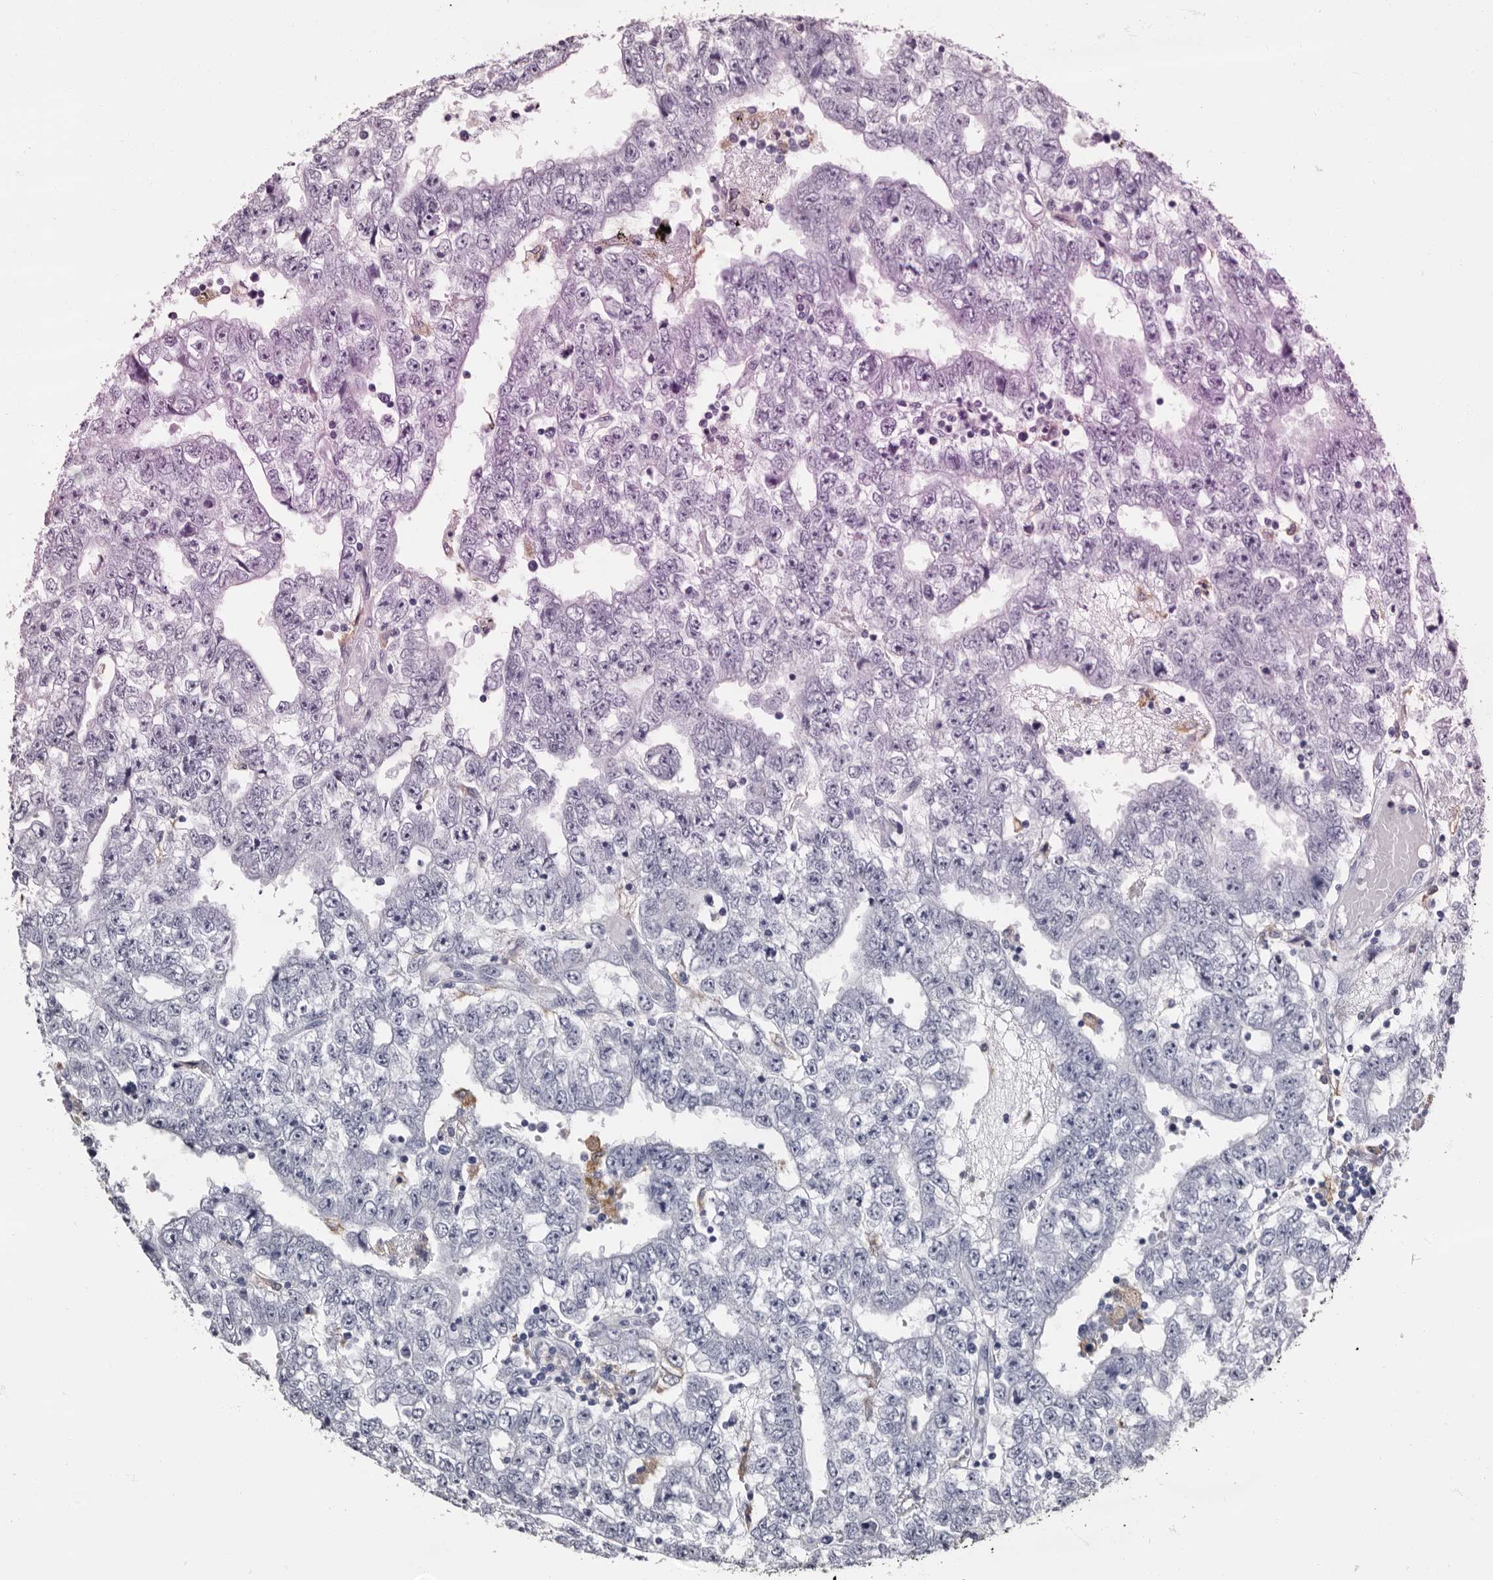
{"staining": {"intensity": "negative", "quantity": "none", "location": "none"}, "tissue": "testis cancer", "cell_type": "Tumor cells", "image_type": "cancer", "snomed": [{"axis": "morphology", "description": "Carcinoma, Embryonal, NOS"}, {"axis": "topography", "description": "Testis"}], "caption": "Embryonal carcinoma (testis) stained for a protein using IHC demonstrates no positivity tumor cells.", "gene": "EPB41L3", "patient": {"sex": "male", "age": 25}}